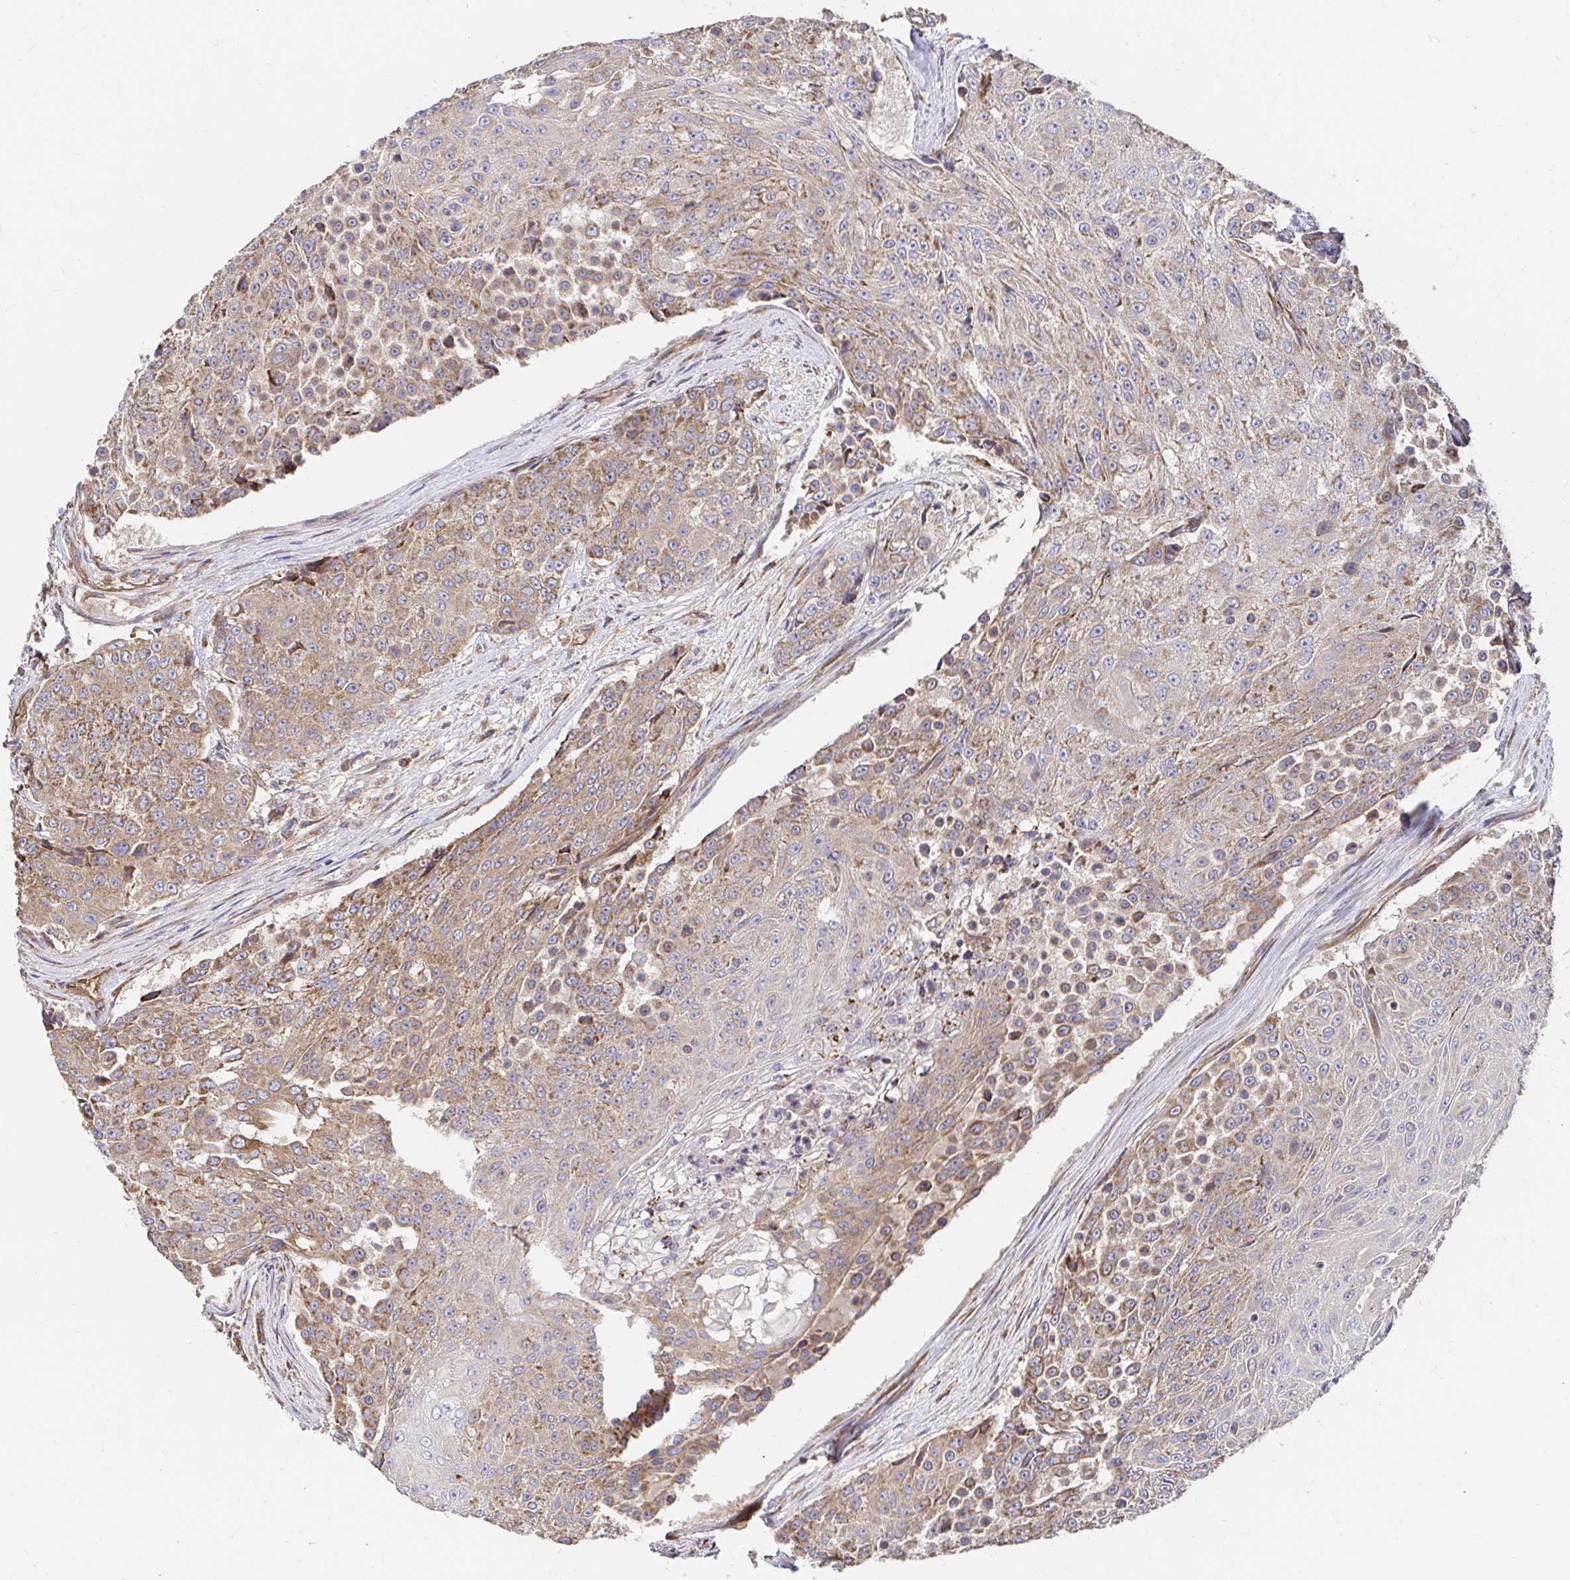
{"staining": {"intensity": "moderate", "quantity": "25%-75%", "location": "cytoplasmic/membranous"}, "tissue": "urothelial cancer", "cell_type": "Tumor cells", "image_type": "cancer", "snomed": [{"axis": "morphology", "description": "Urothelial carcinoma, High grade"}, {"axis": "topography", "description": "Urinary bladder"}], "caption": "Urothelial cancer tissue demonstrates moderate cytoplasmic/membranous positivity in about 25%-75% of tumor cells The staining was performed using DAB, with brown indicating positive protein expression. Nuclei are stained blue with hematoxylin.", "gene": "APBB1", "patient": {"sex": "female", "age": 63}}